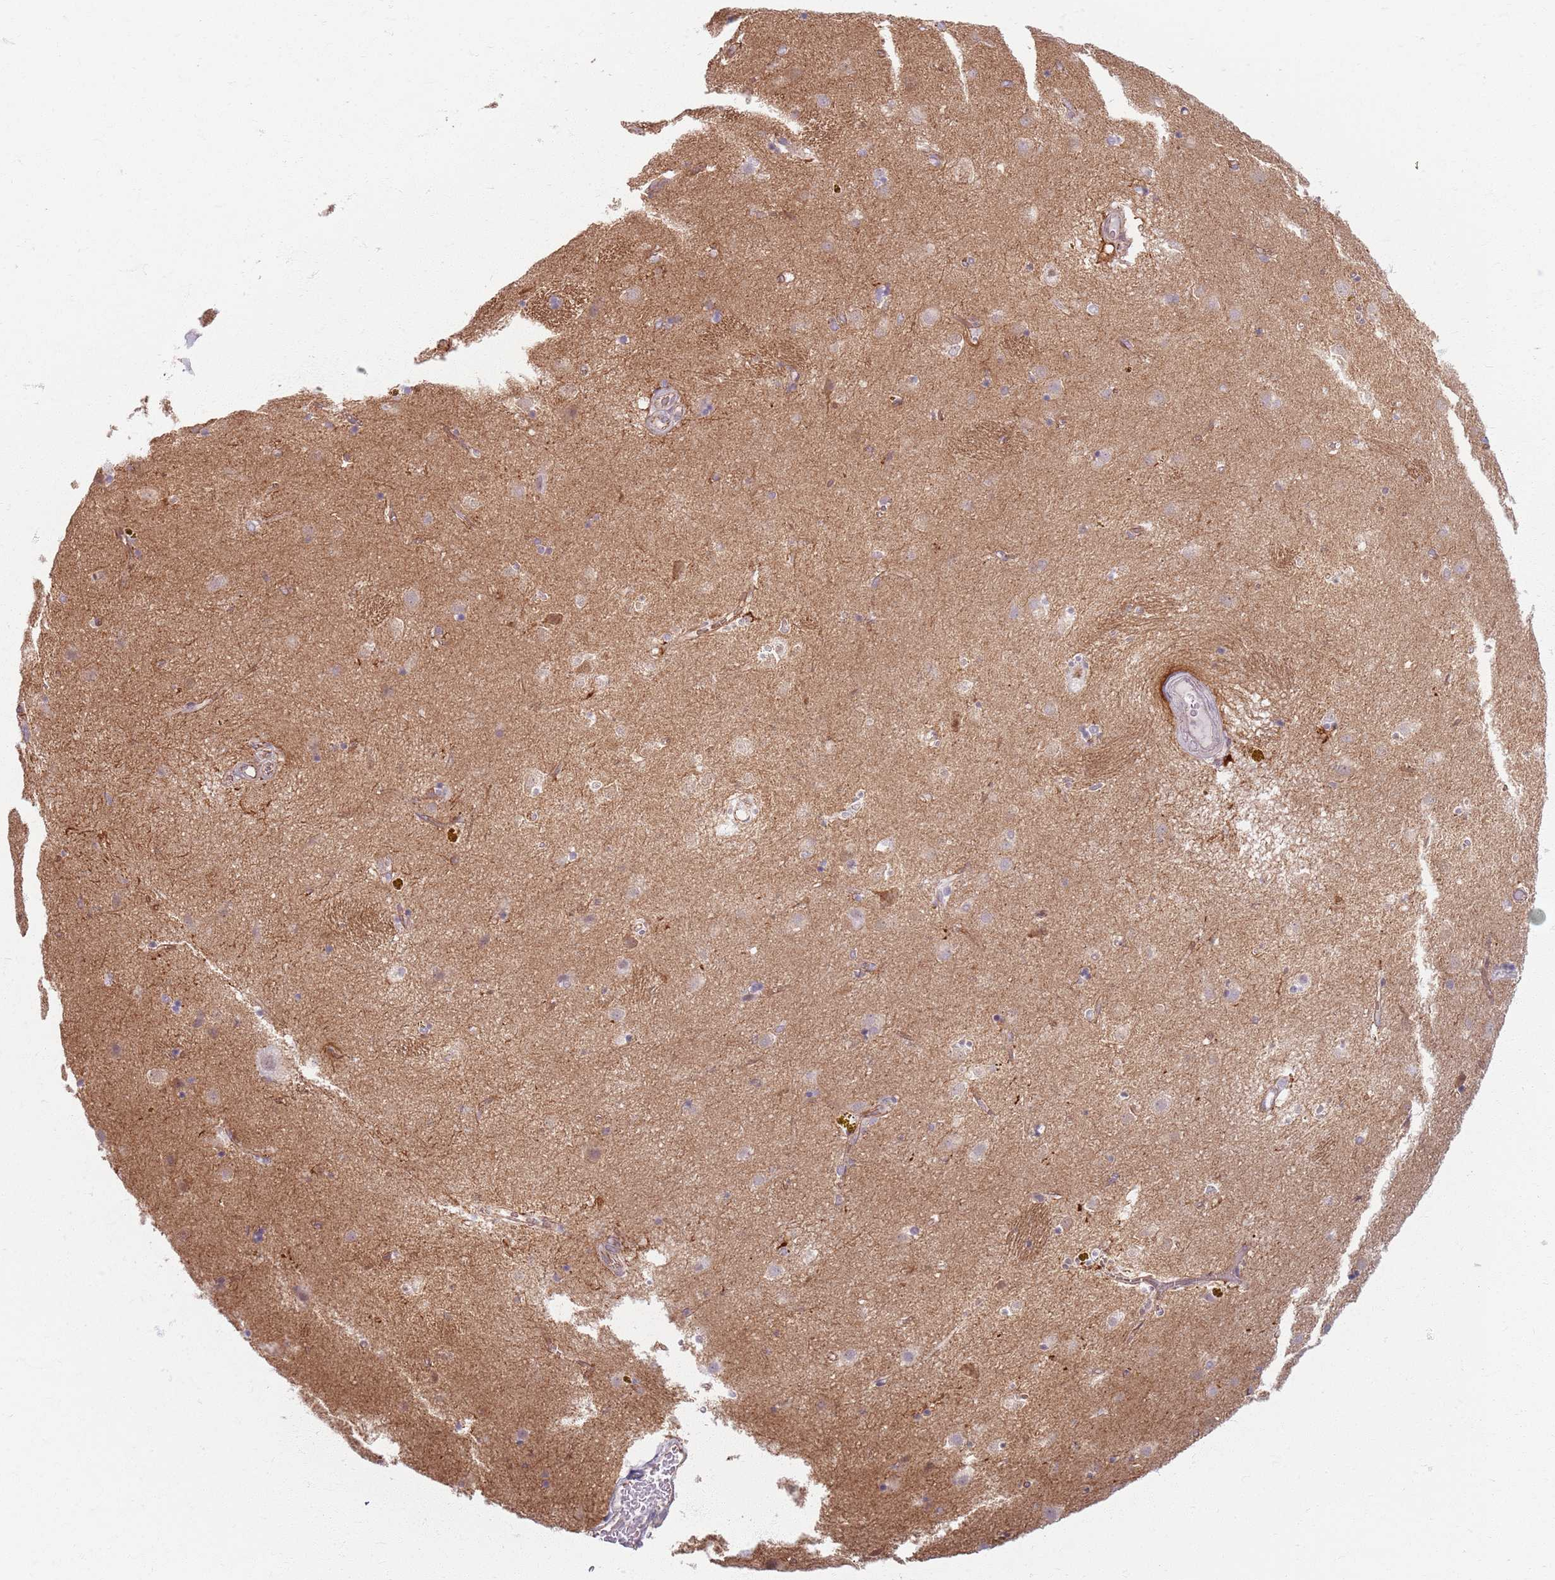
{"staining": {"intensity": "weak", "quantity": "<25%", "location": "cytoplasmic/membranous"}, "tissue": "caudate", "cell_type": "Glial cells", "image_type": "normal", "snomed": [{"axis": "morphology", "description": "Normal tissue, NOS"}, {"axis": "topography", "description": "Lateral ventricle wall"}], "caption": "Immunohistochemistry (IHC) of benign human caudate displays no expression in glial cells. Nuclei are stained in blue.", "gene": "KCNA5", "patient": {"sex": "male", "age": 70}}